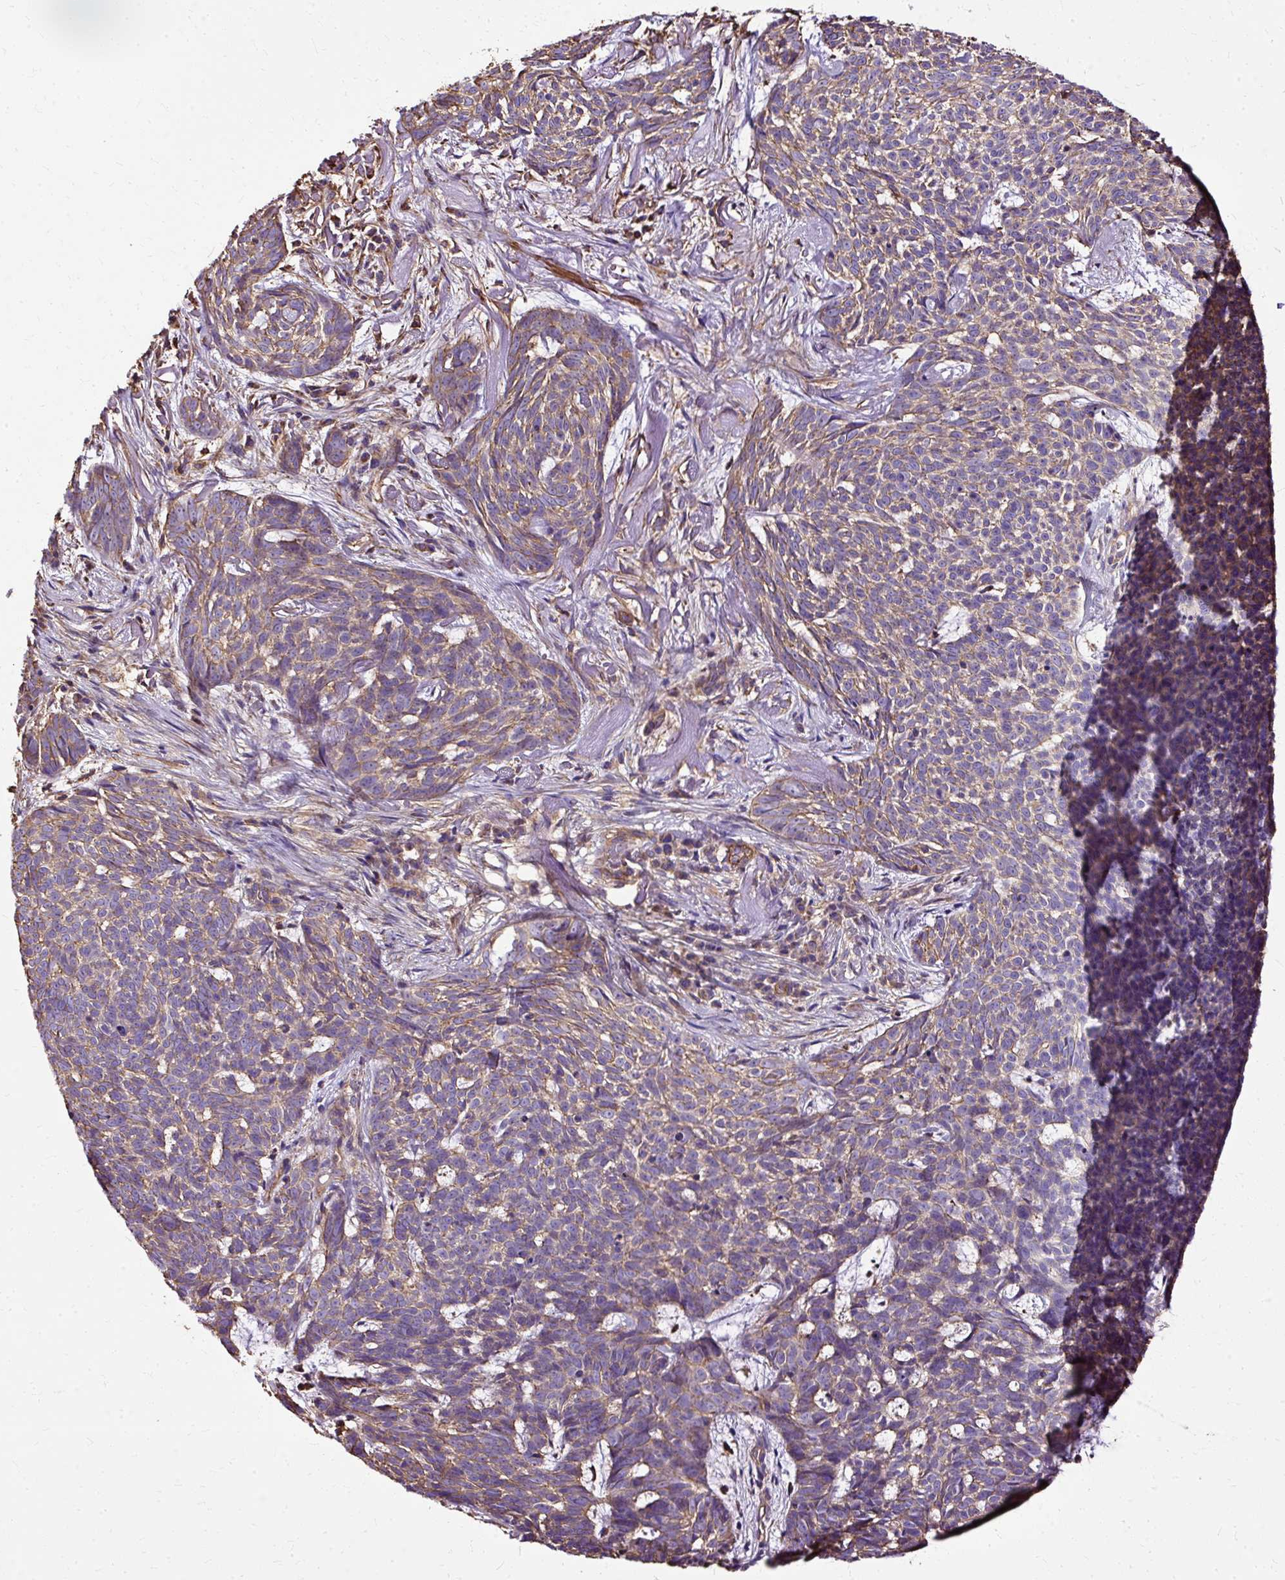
{"staining": {"intensity": "weak", "quantity": "25%-75%", "location": "cytoplasmic/membranous"}, "tissue": "skin cancer", "cell_type": "Tumor cells", "image_type": "cancer", "snomed": [{"axis": "morphology", "description": "Basal cell carcinoma"}, {"axis": "topography", "description": "Skin"}], "caption": "This histopathology image reveals immunohistochemistry (IHC) staining of skin cancer, with low weak cytoplasmic/membranous expression in about 25%-75% of tumor cells.", "gene": "KLHL11", "patient": {"sex": "female", "age": 93}}